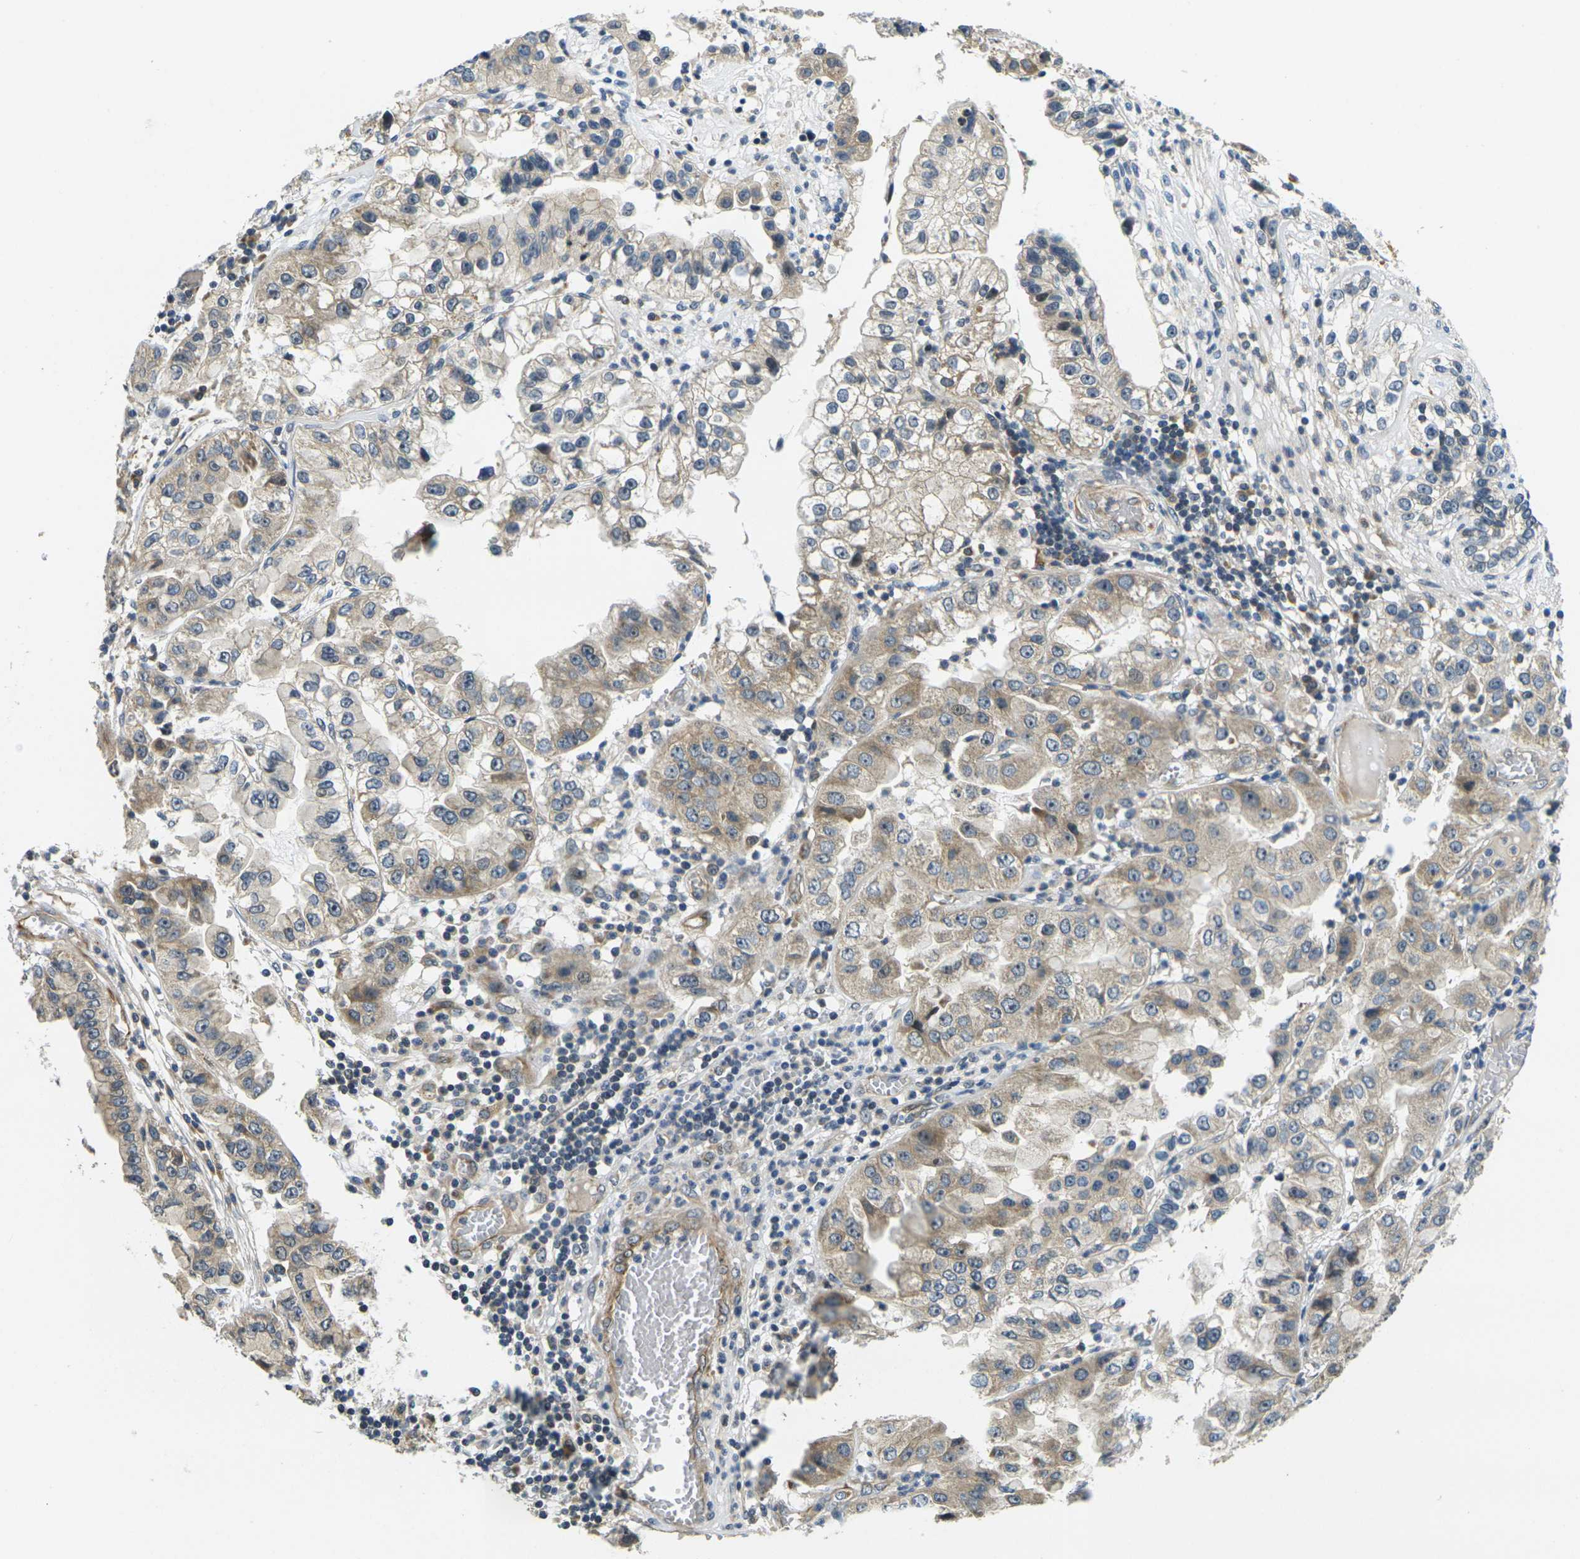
{"staining": {"intensity": "moderate", "quantity": "25%-75%", "location": "cytoplasmic/membranous"}, "tissue": "liver cancer", "cell_type": "Tumor cells", "image_type": "cancer", "snomed": [{"axis": "morphology", "description": "Cholangiocarcinoma"}, {"axis": "topography", "description": "Liver"}], "caption": "Liver cholangiocarcinoma tissue reveals moderate cytoplasmic/membranous staining in approximately 25%-75% of tumor cells (DAB IHC, brown staining for protein, blue staining for nuclei).", "gene": "MINAR2", "patient": {"sex": "female", "age": 79}}